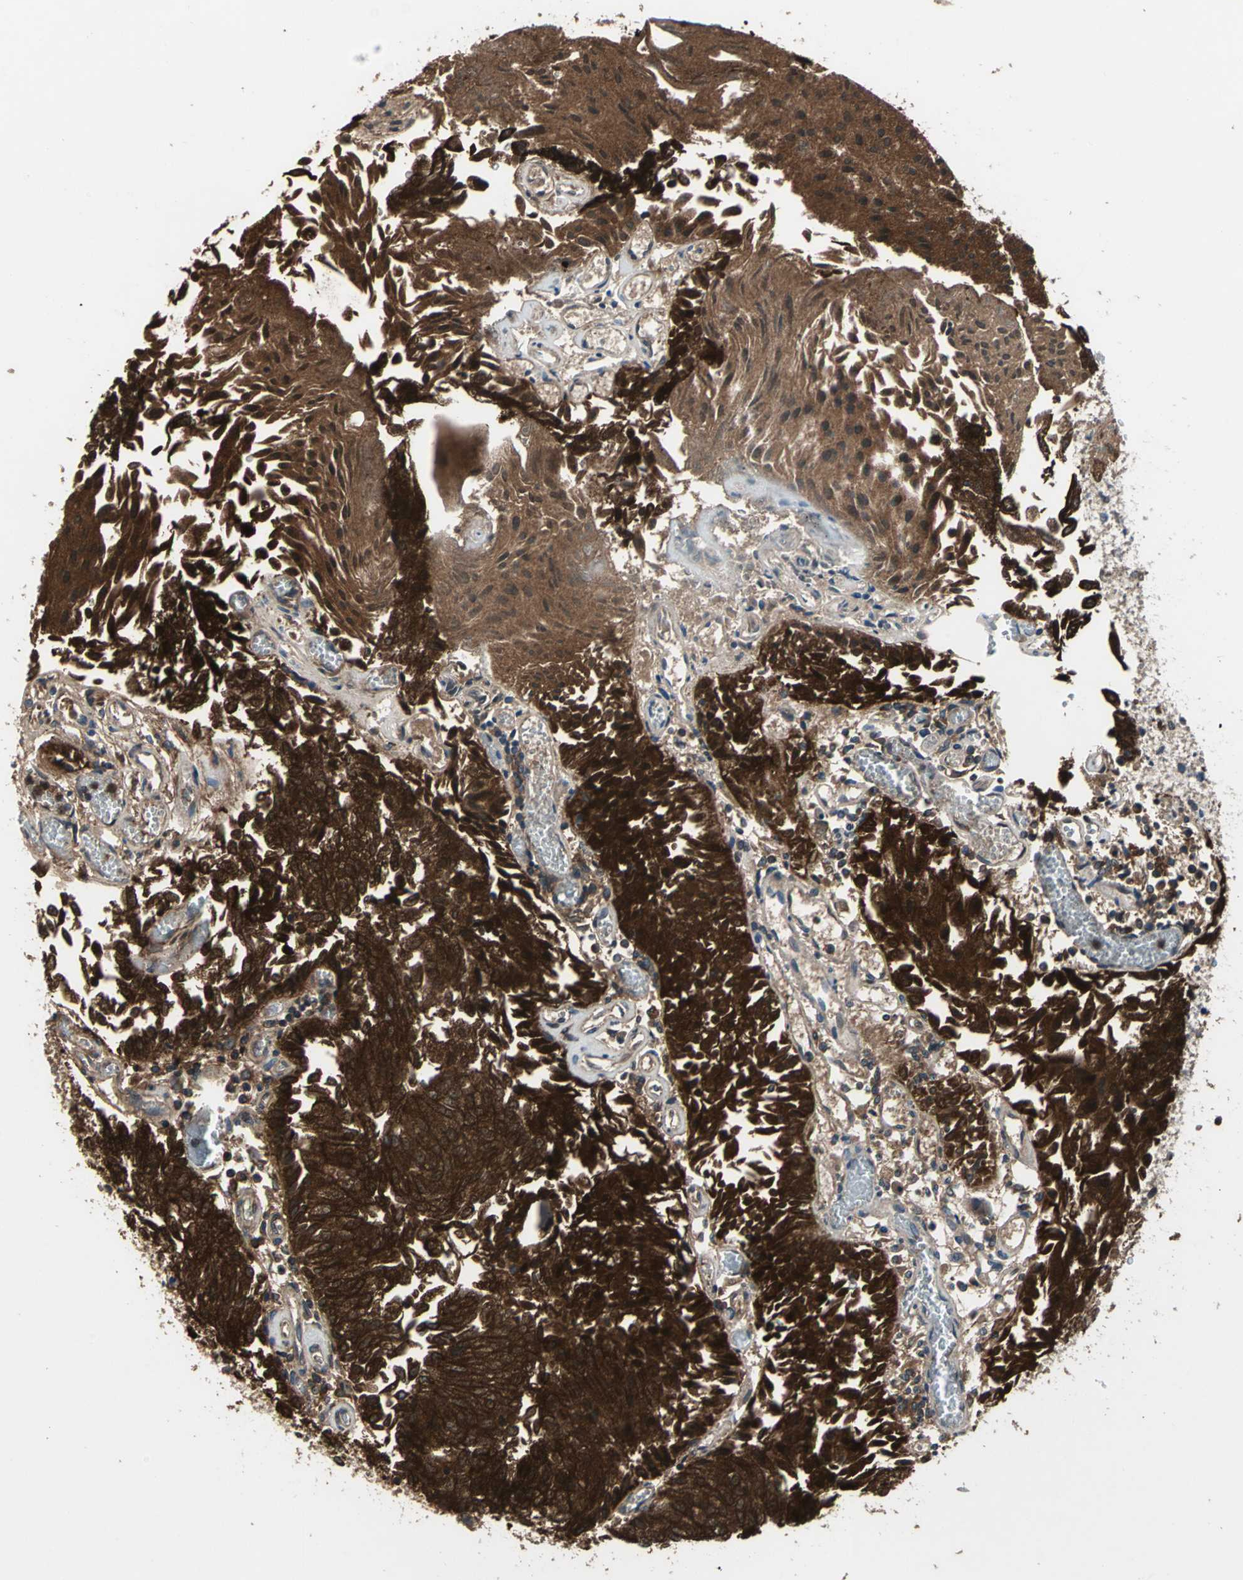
{"staining": {"intensity": "strong", "quantity": ">75%", "location": "cytoplasmic/membranous"}, "tissue": "urothelial cancer", "cell_type": "Tumor cells", "image_type": "cancer", "snomed": [{"axis": "morphology", "description": "Urothelial carcinoma, Low grade"}, {"axis": "topography", "description": "Urinary bladder"}], "caption": "About >75% of tumor cells in human low-grade urothelial carcinoma display strong cytoplasmic/membranous protein staining as visualized by brown immunohistochemical staining.", "gene": "CAPN1", "patient": {"sex": "male", "age": 86}}